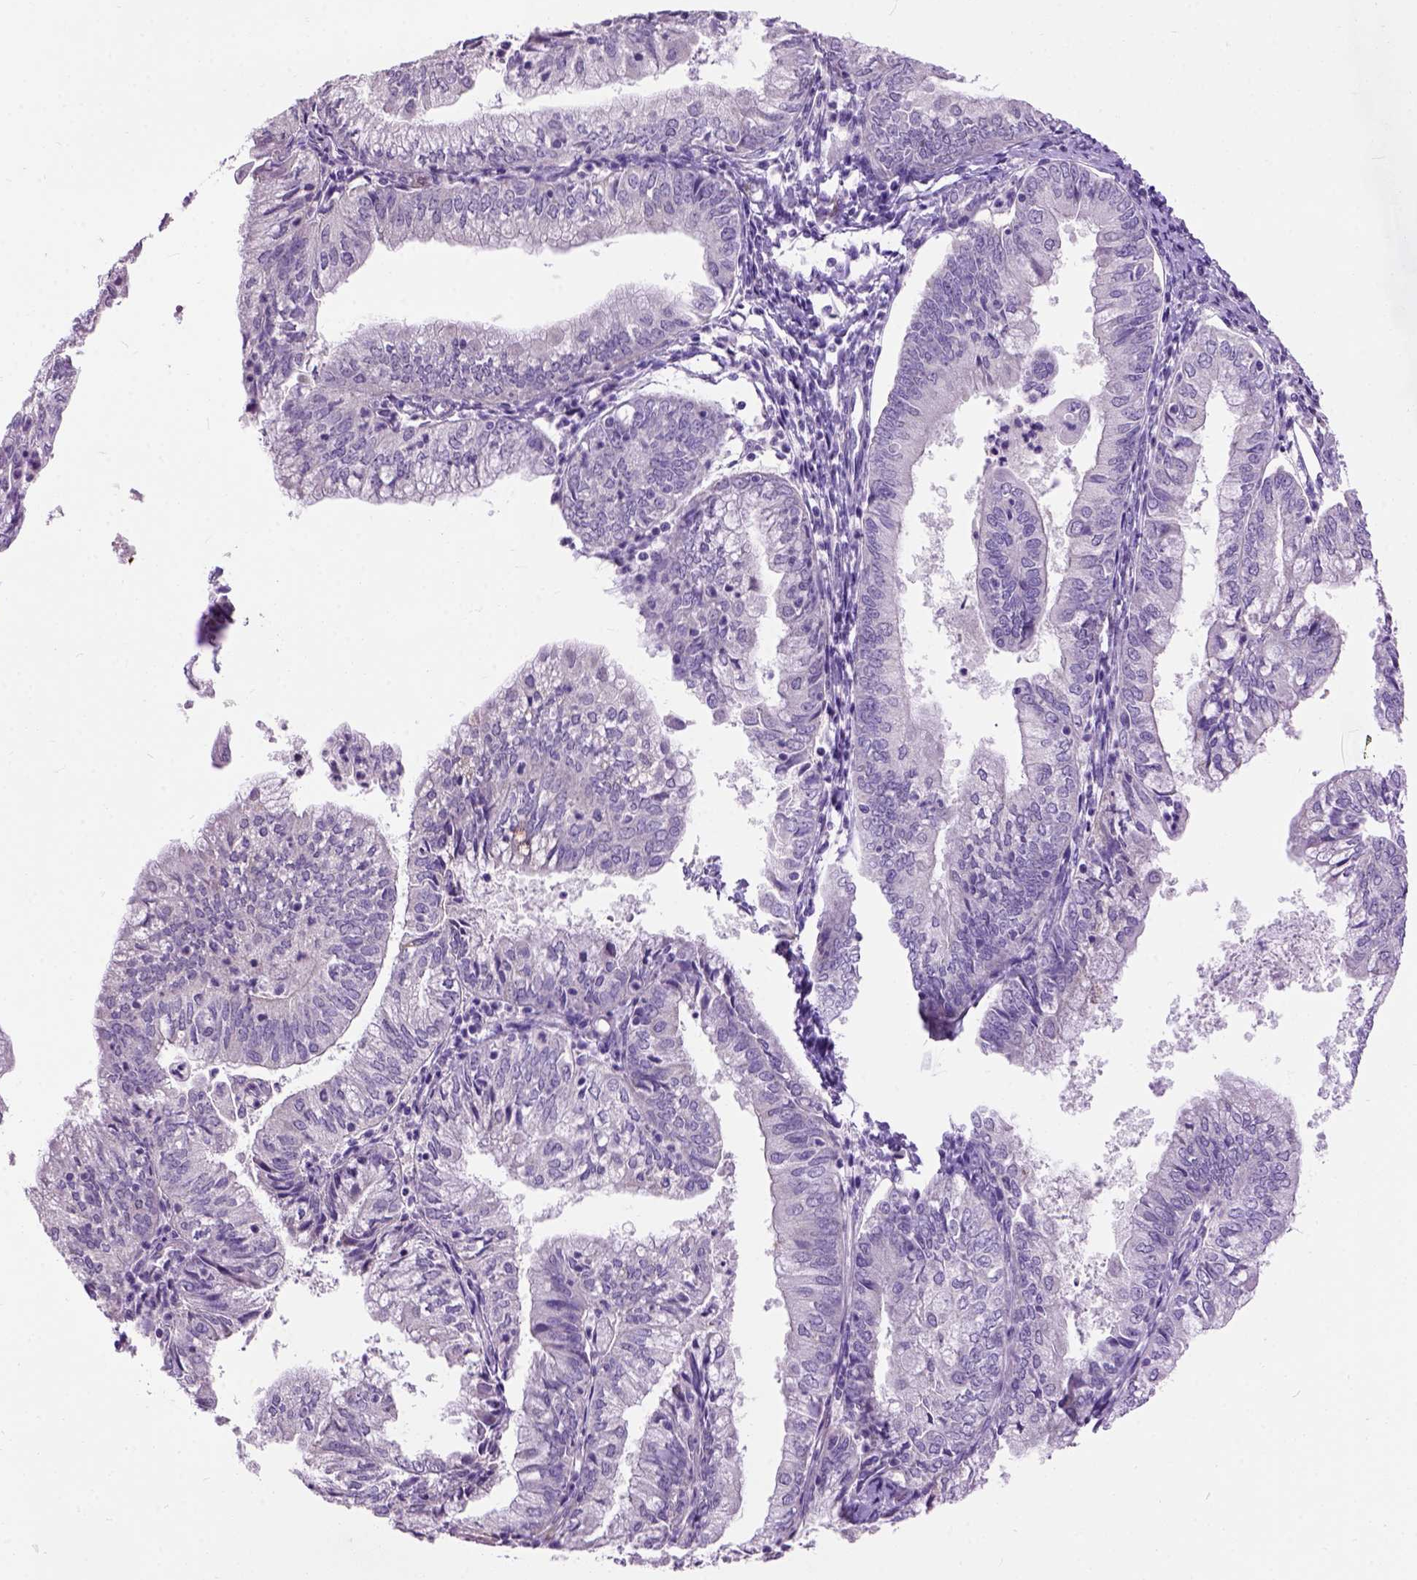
{"staining": {"intensity": "negative", "quantity": "none", "location": "none"}, "tissue": "endometrial cancer", "cell_type": "Tumor cells", "image_type": "cancer", "snomed": [{"axis": "morphology", "description": "Adenocarcinoma, NOS"}, {"axis": "topography", "description": "Endometrium"}], "caption": "Endometrial cancer (adenocarcinoma) was stained to show a protein in brown. There is no significant positivity in tumor cells.", "gene": "MAPT", "patient": {"sex": "female", "age": 55}}